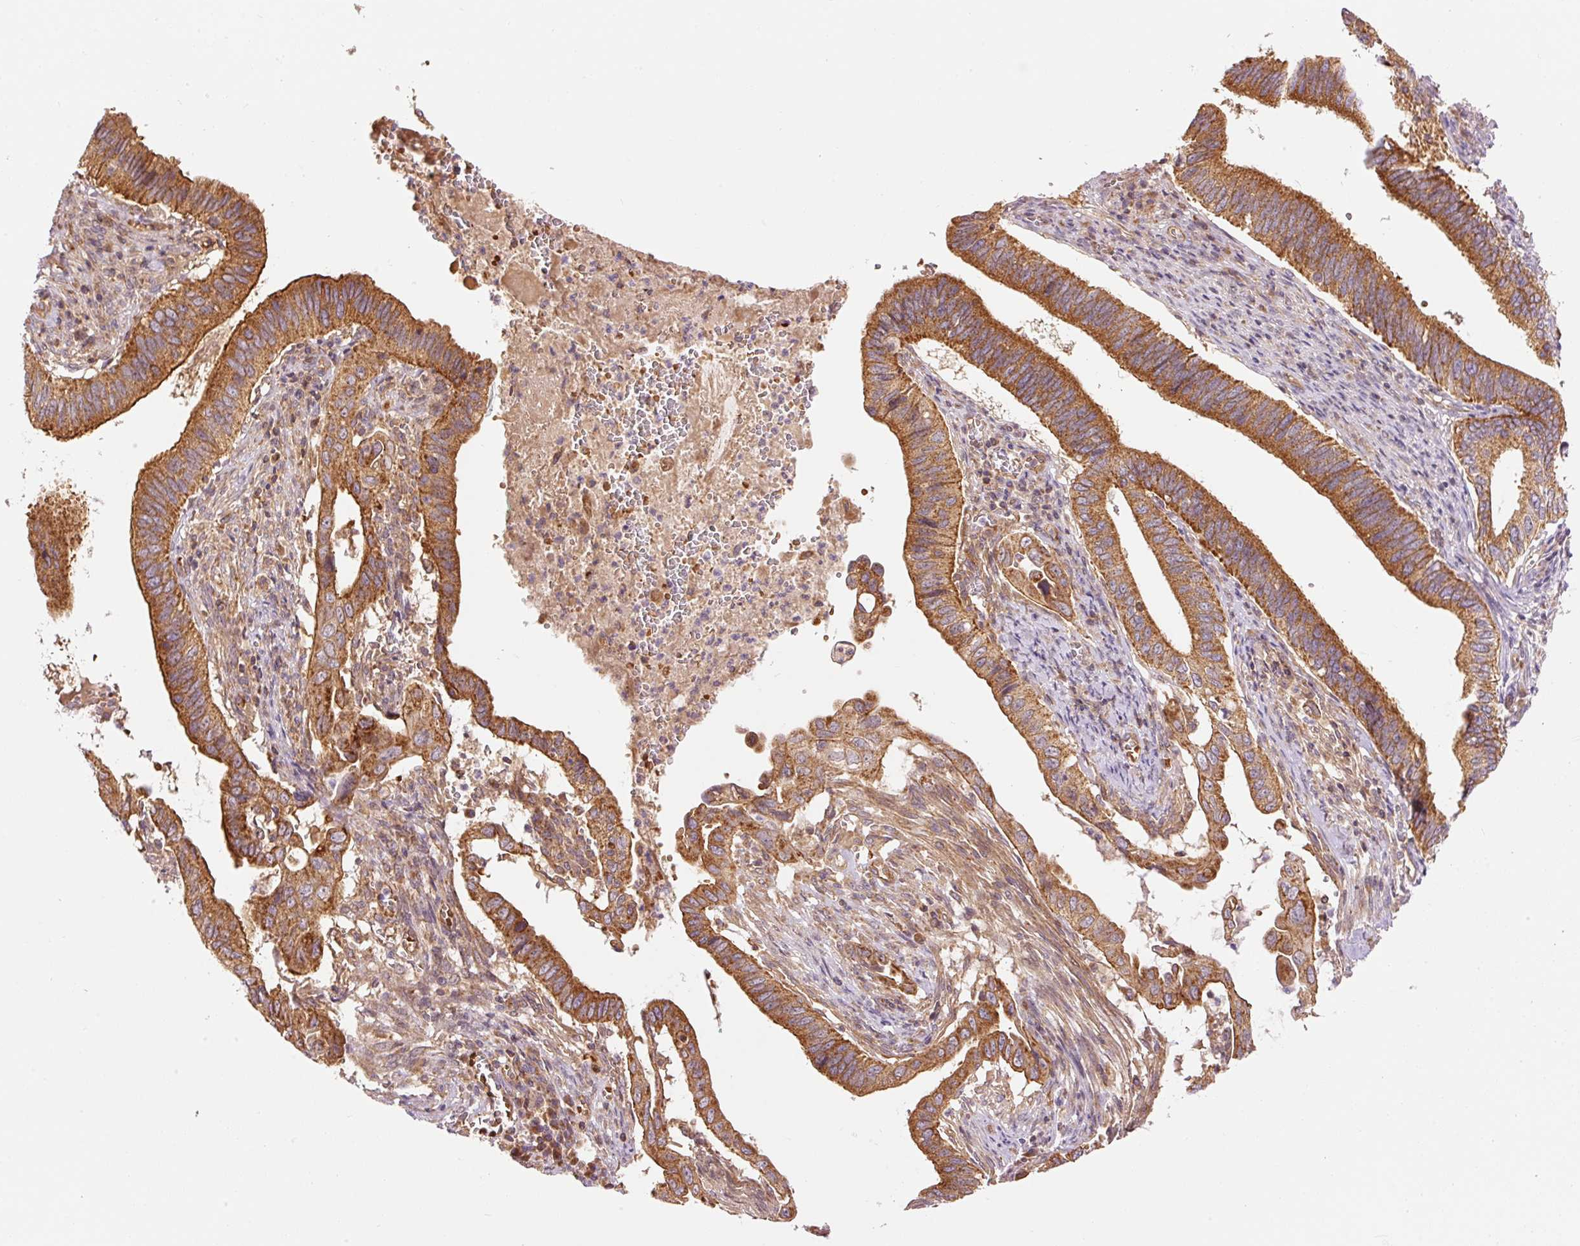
{"staining": {"intensity": "strong", "quantity": ">75%", "location": "cytoplasmic/membranous"}, "tissue": "cervical cancer", "cell_type": "Tumor cells", "image_type": "cancer", "snomed": [{"axis": "morphology", "description": "Adenocarcinoma, NOS"}, {"axis": "topography", "description": "Cervix"}], "caption": "Cervical cancer tissue displays strong cytoplasmic/membranous expression in approximately >75% of tumor cells, visualized by immunohistochemistry.", "gene": "ADCY4", "patient": {"sex": "female", "age": 42}}